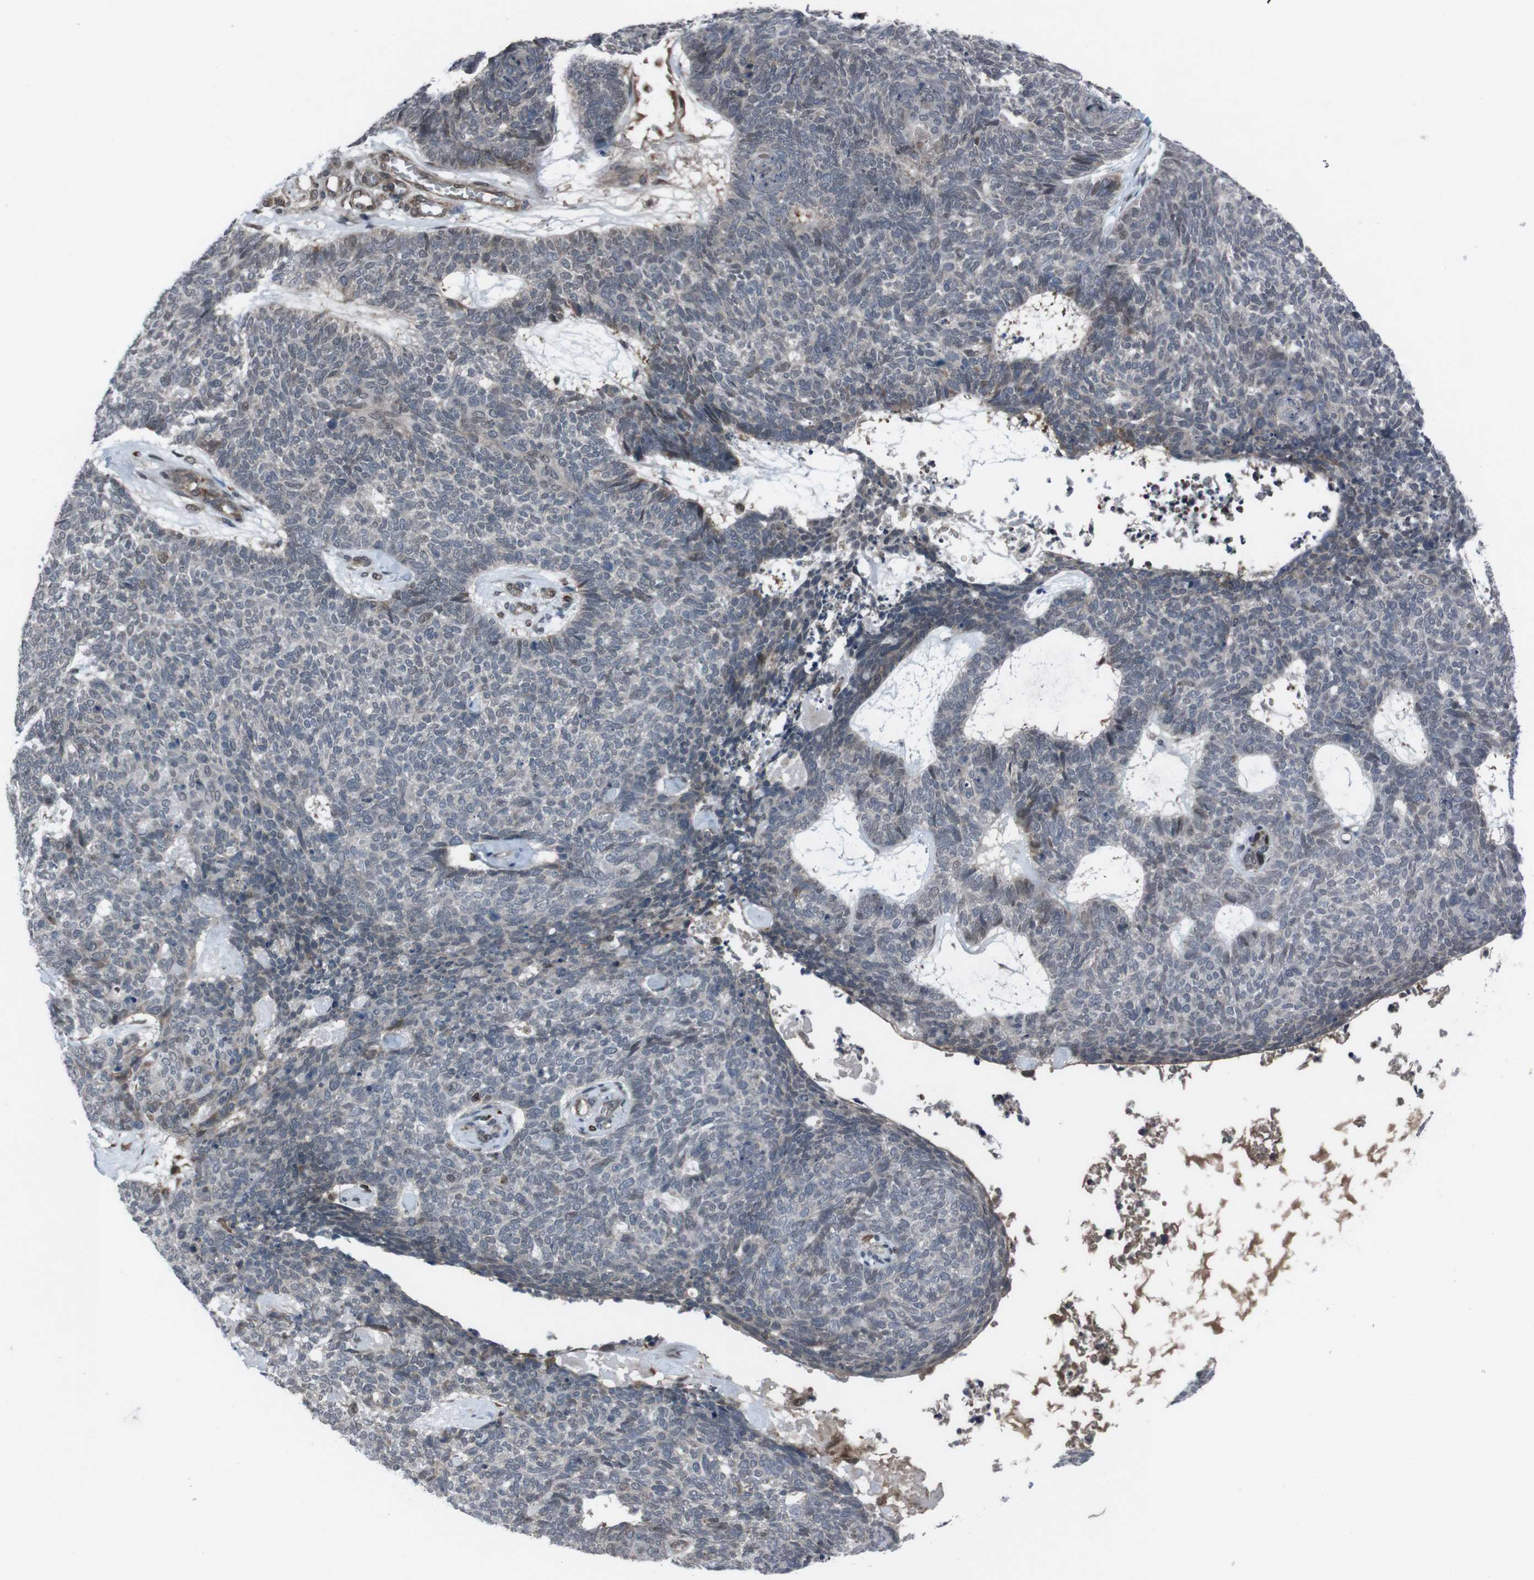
{"staining": {"intensity": "moderate", "quantity": "<25%", "location": "nuclear"}, "tissue": "skin cancer", "cell_type": "Tumor cells", "image_type": "cancer", "snomed": [{"axis": "morphology", "description": "Basal cell carcinoma"}, {"axis": "topography", "description": "Skin"}], "caption": "High-power microscopy captured an immunohistochemistry image of skin basal cell carcinoma, revealing moderate nuclear expression in approximately <25% of tumor cells.", "gene": "SS18L1", "patient": {"sex": "female", "age": 84}}